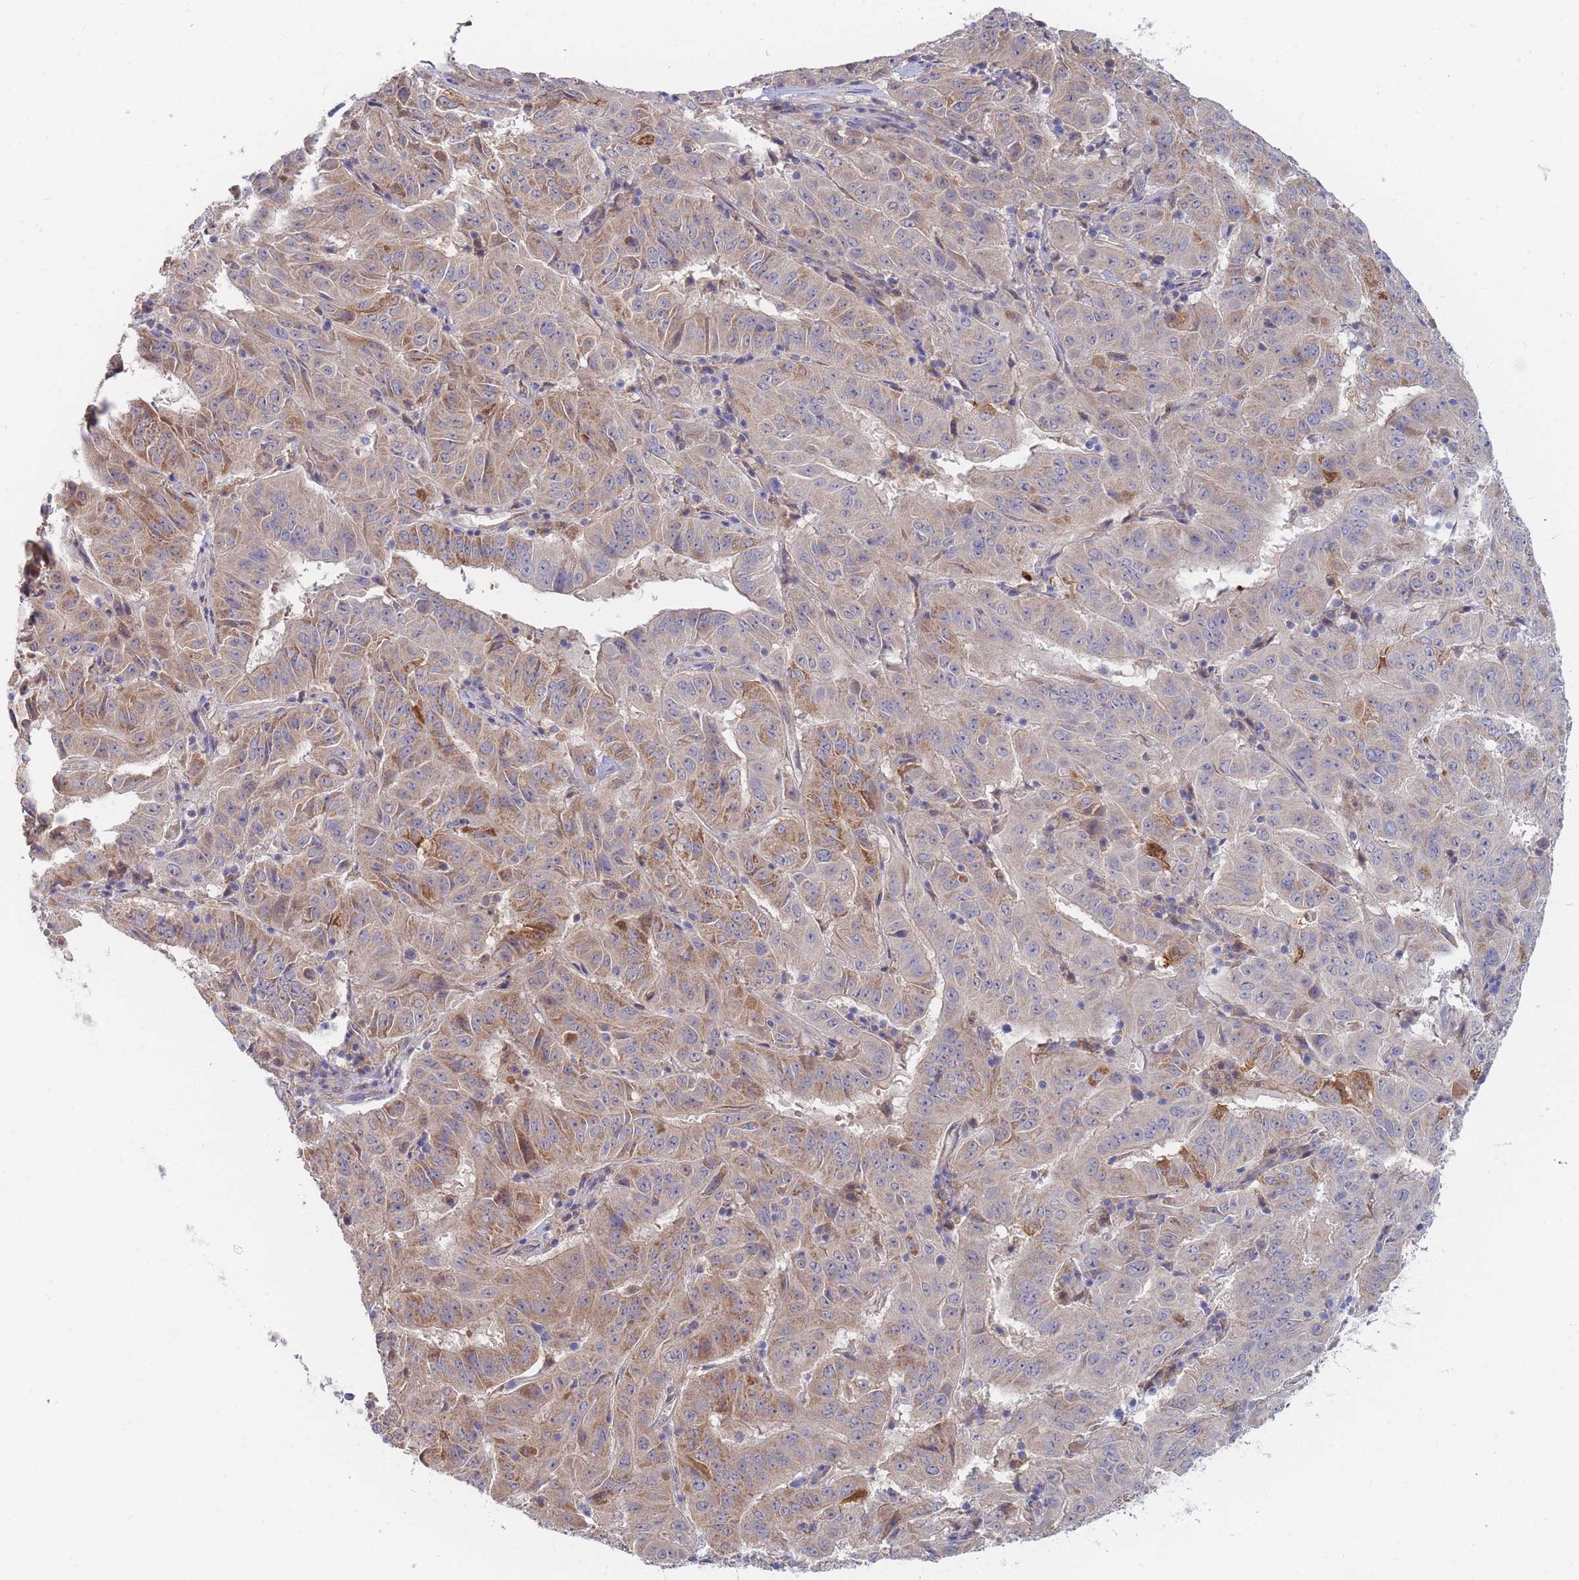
{"staining": {"intensity": "moderate", "quantity": "<25%", "location": "cytoplasmic/membranous"}, "tissue": "pancreatic cancer", "cell_type": "Tumor cells", "image_type": "cancer", "snomed": [{"axis": "morphology", "description": "Adenocarcinoma, NOS"}, {"axis": "topography", "description": "Pancreas"}], "caption": "Immunohistochemistry histopathology image of neoplastic tissue: human pancreatic cancer stained using immunohistochemistry demonstrates low levels of moderate protein expression localized specifically in the cytoplasmic/membranous of tumor cells, appearing as a cytoplasmic/membranous brown color.", "gene": "NUB1", "patient": {"sex": "male", "age": 63}}